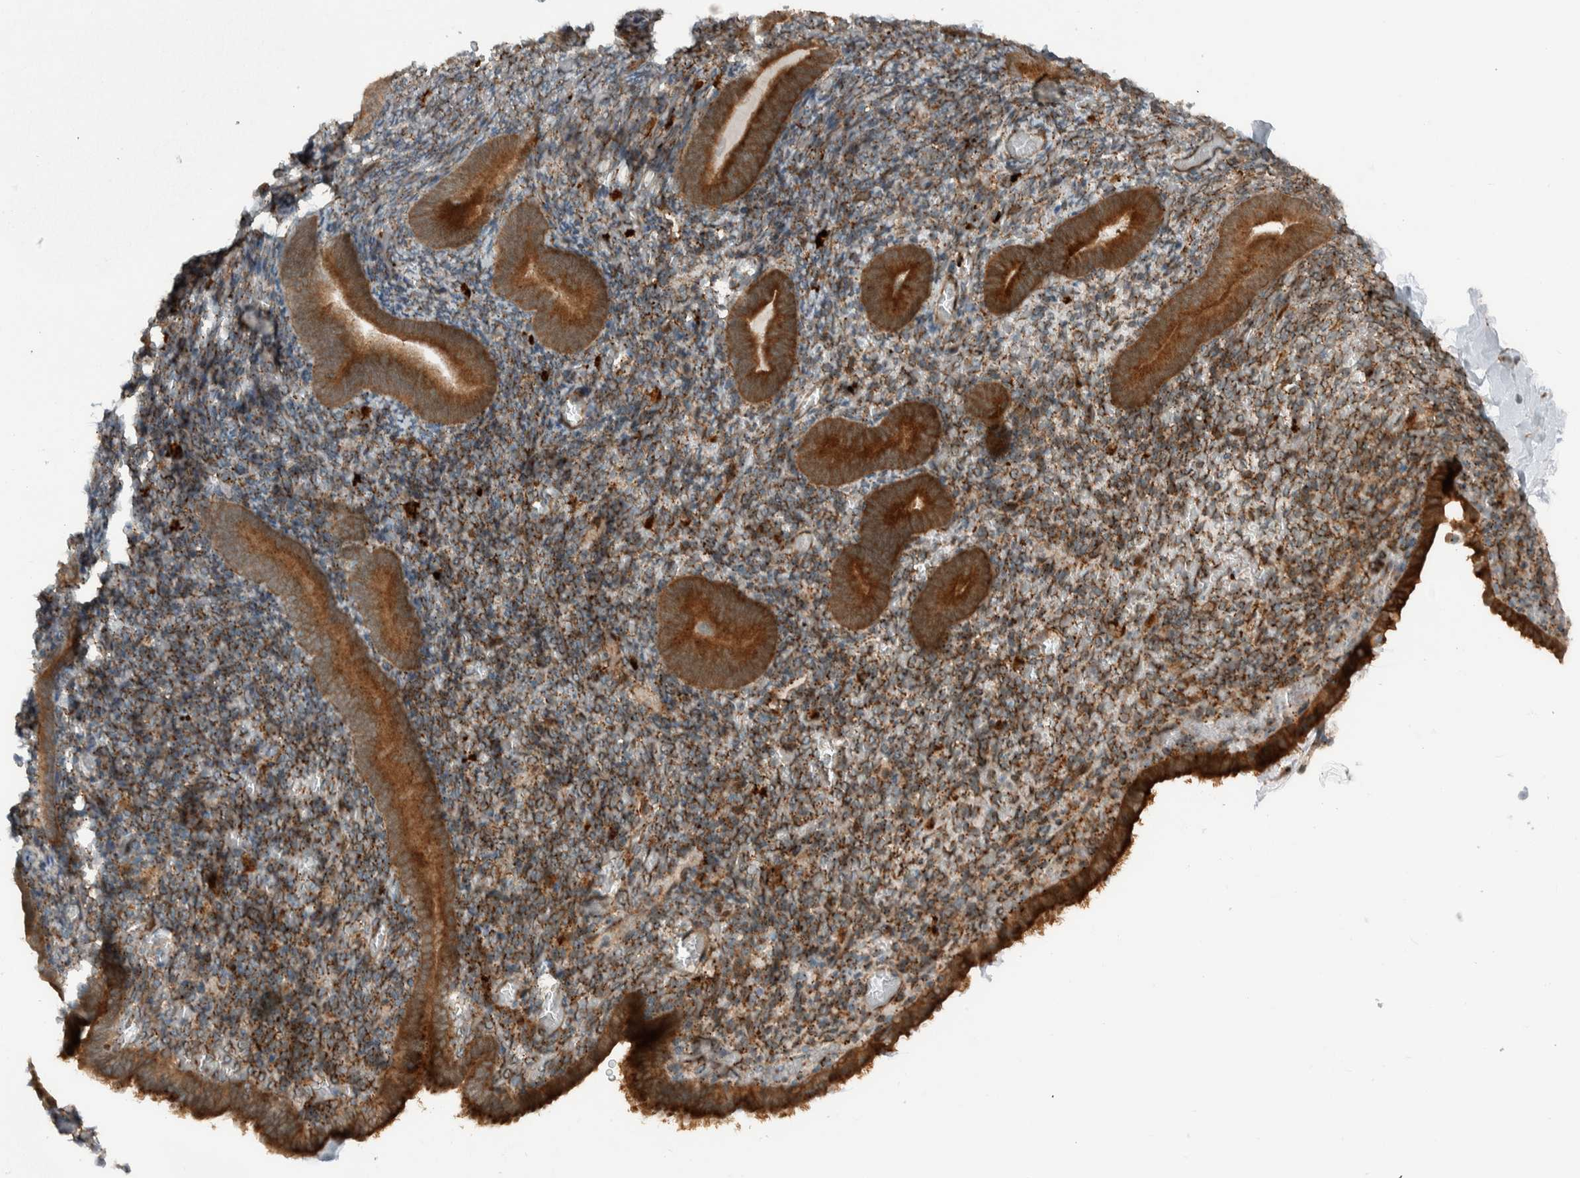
{"staining": {"intensity": "moderate", "quantity": ">75%", "location": "cytoplasmic/membranous"}, "tissue": "endometrium", "cell_type": "Cells in endometrial stroma", "image_type": "normal", "snomed": [{"axis": "morphology", "description": "Normal tissue, NOS"}, {"axis": "topography", "description": "Endometrium"}], "caption": "Normal endometrium was stained to show a protein in brown. There is medium levels of moderate cytoplasmic/membranous staining in about >75% of cells in endometrial stroma. The staining is performed using DAB brown chromogen to label protein expression. The nuclei are counter-stained blue using hematoxylin.", "gene": "GIGYF1", "patient": {"sex": "female", "age": 51}}